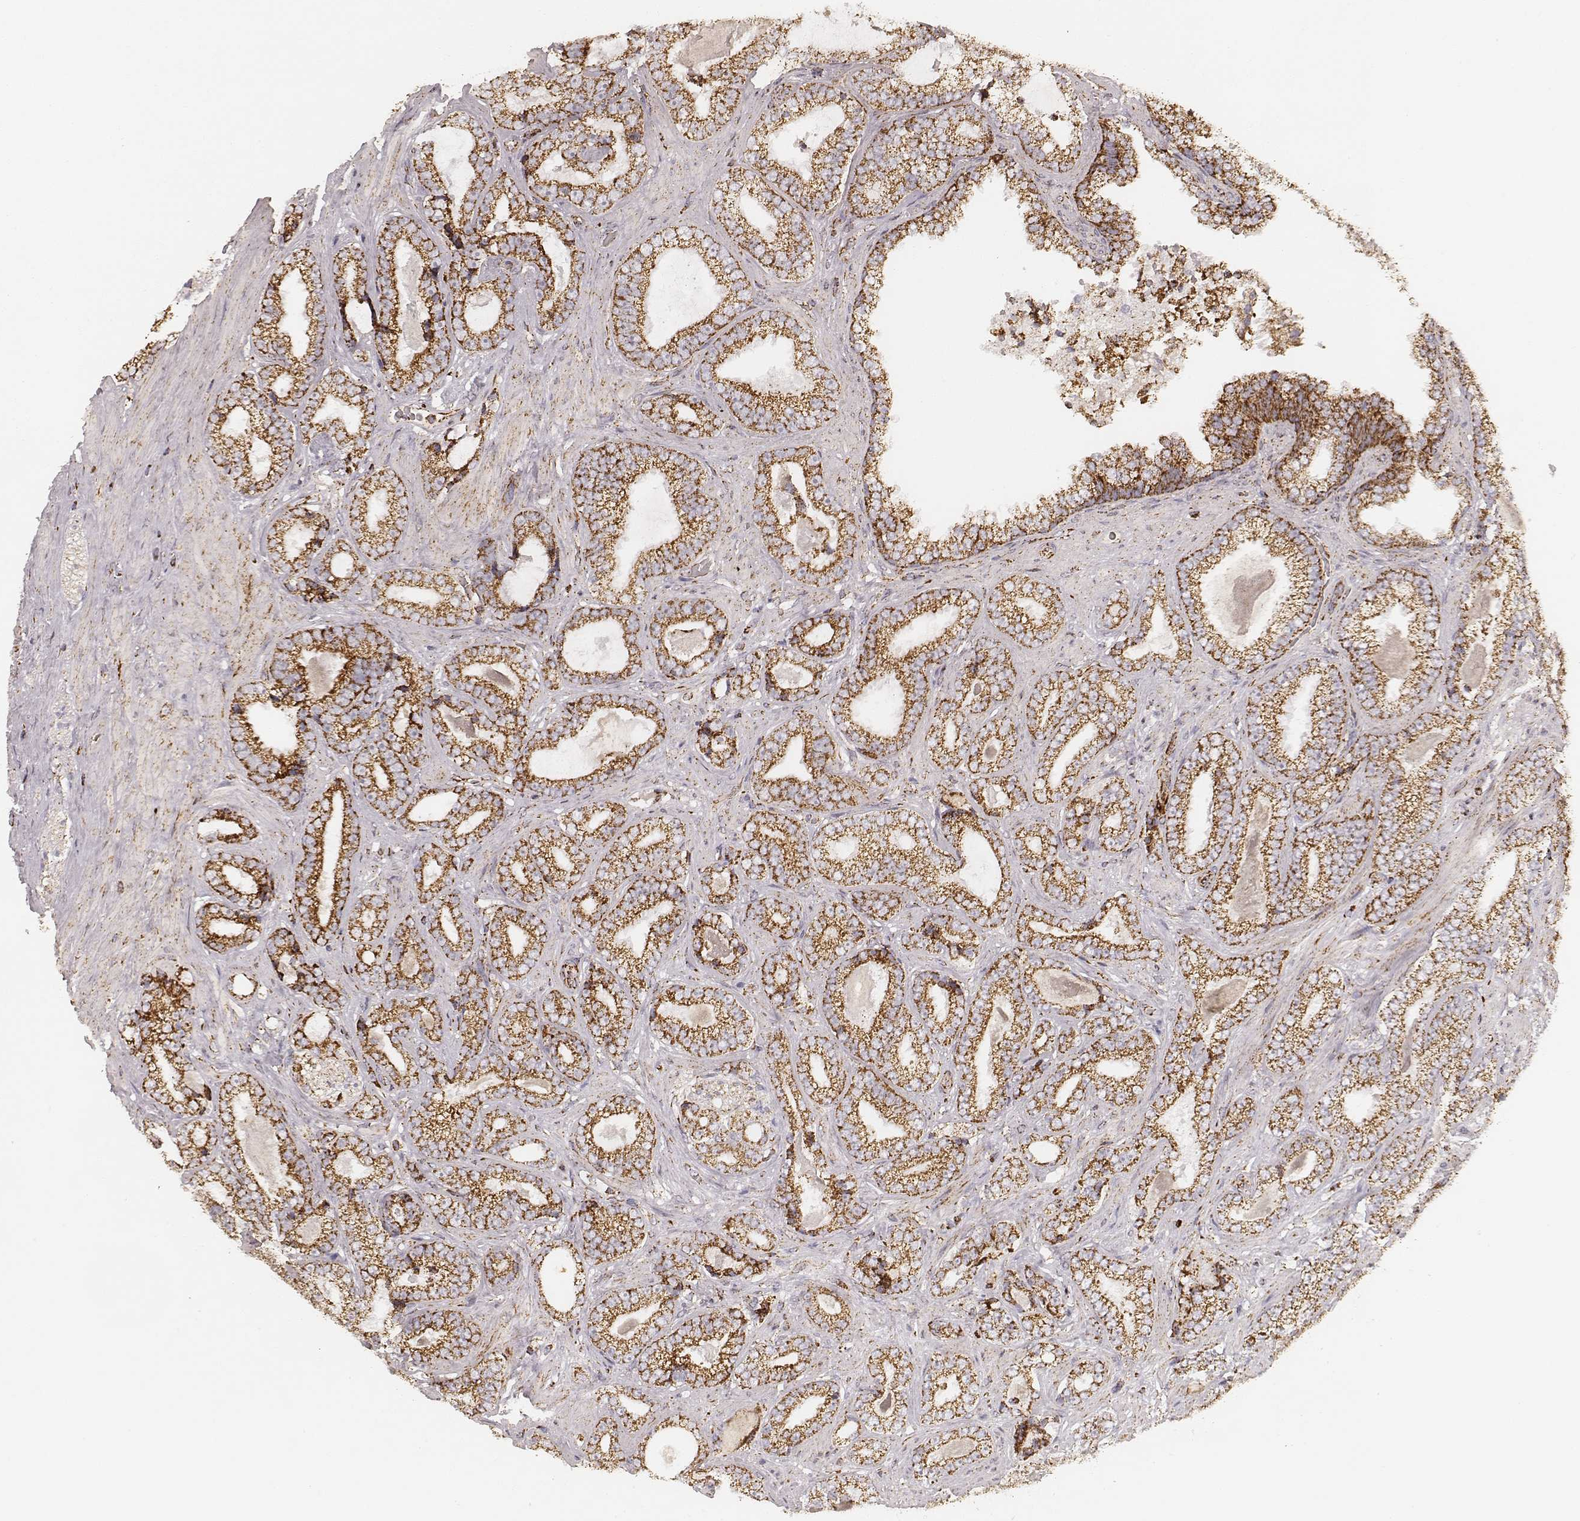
{"staining": {"intensity": "strong", "quantity": ">75%", "location": "nuclear"}, "tissue": "prostate cancer", "cell_type": "Tumor cells", "image_type": "cancer", "snomed": [{"axis": "morphology", "description": "Adenocarcinoma, Low grade"}, {"axis": "topography", "description": "Prostate"}], "caption": "Protein staining of low-grade adenocarcinoma (prostate) tissue demonstrates strong nuclear positivity in approximately >75% of tumor cells.", "gene": "CS", "patient": {"sex": "male", "age": 61}}